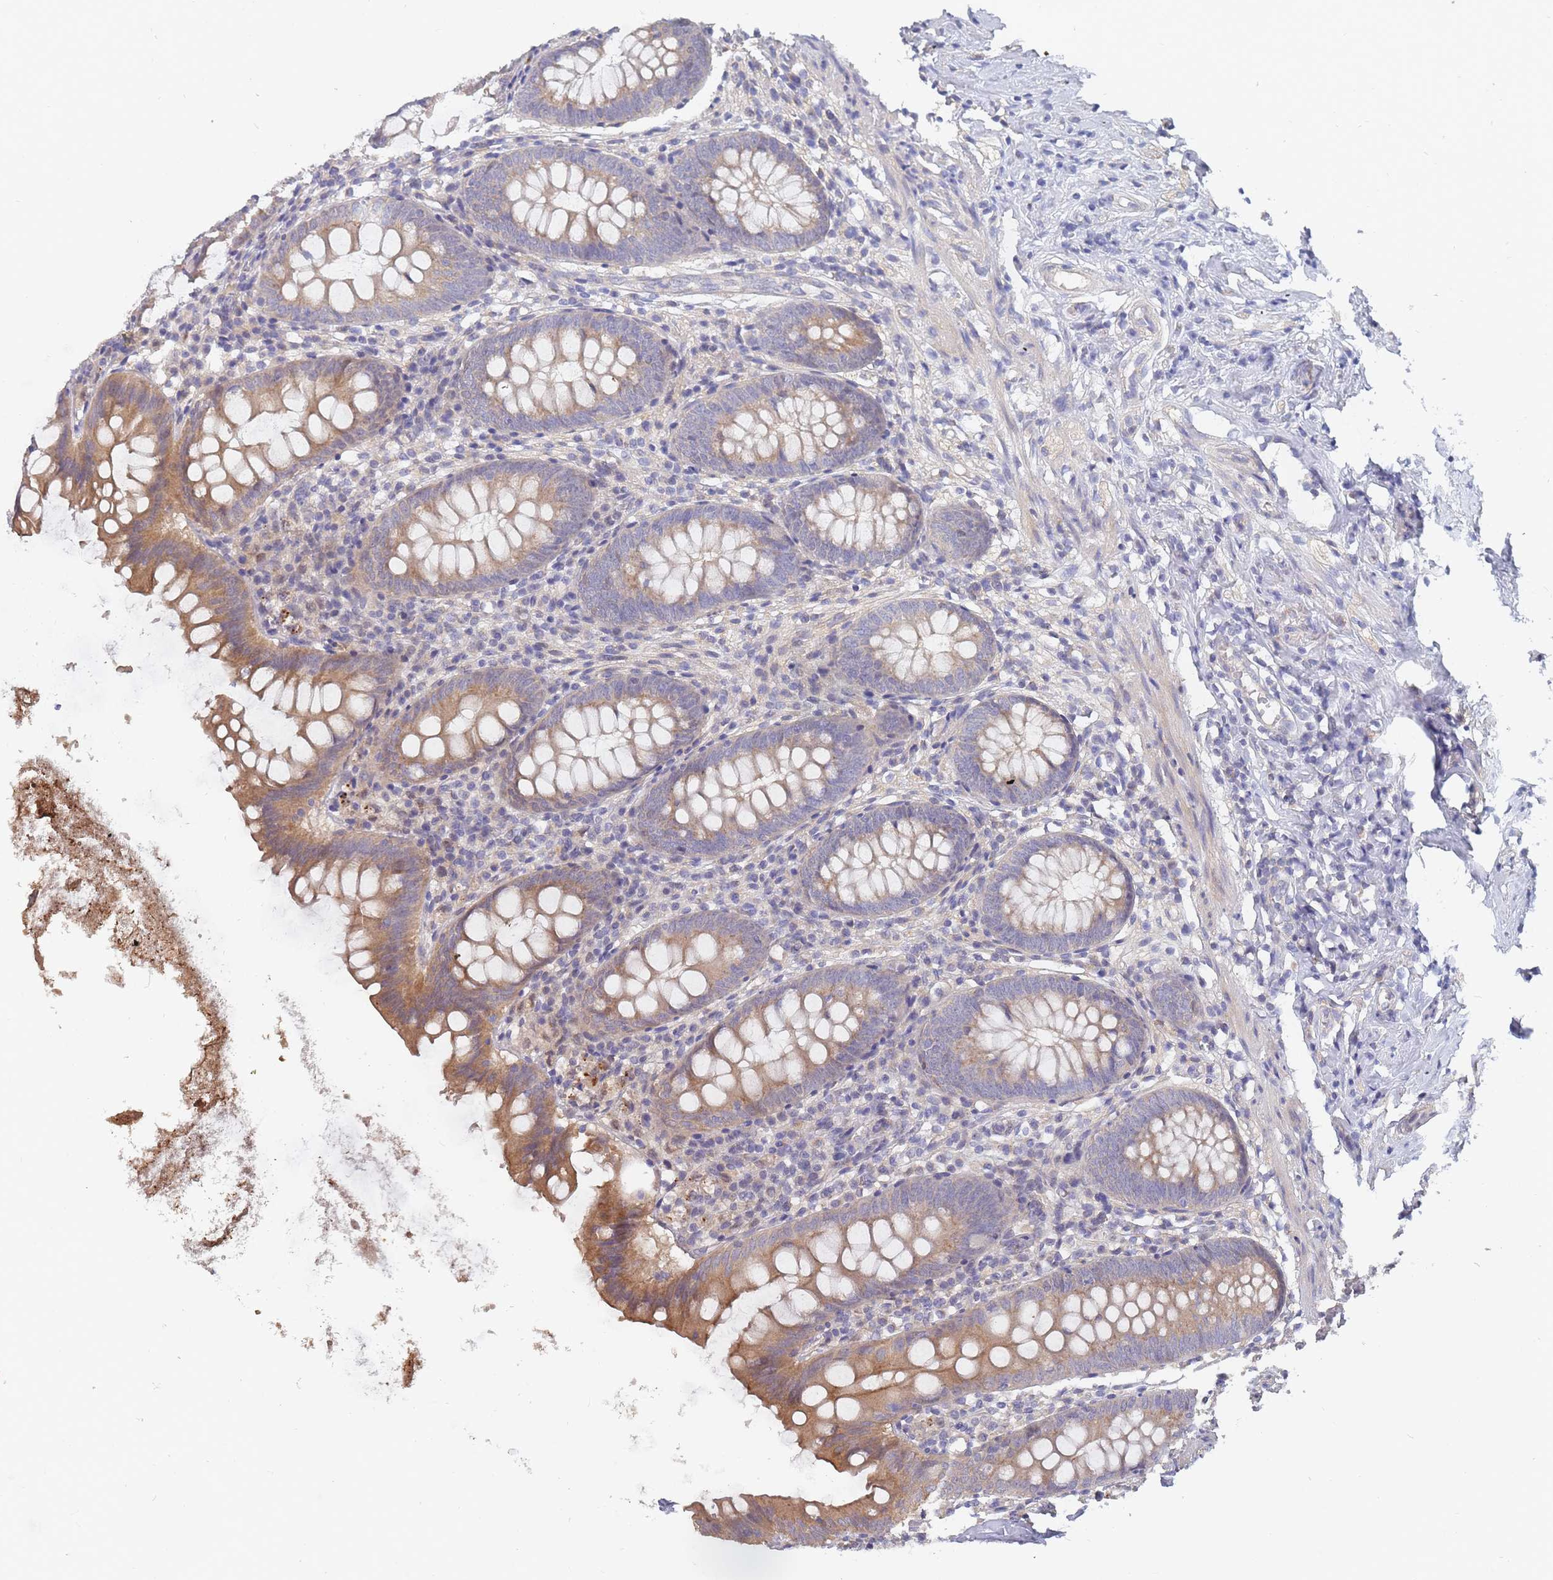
{"staining": {"intensity": "moderate", "quantity": ">75%", "location": "cytoplasmic/membranous"}, "tissue": "appendix", "cell_type": "Glandular cells", "image_type": "normal", "snomed": [{"axis": "morphology", "description": "Normal tissue, NOS"}, {"axis": "topography", "description": "Appendix"}], "caption": "Immunohistochemistry of unremarkable human appendix displays medium levels of moderate cytoplasmic/membranous positivity in approximately >75% of glandular cells. Nuclei are stained in blue.", "gene": "SLC35F5", "patient": {"sex": "female", "age": 51}}